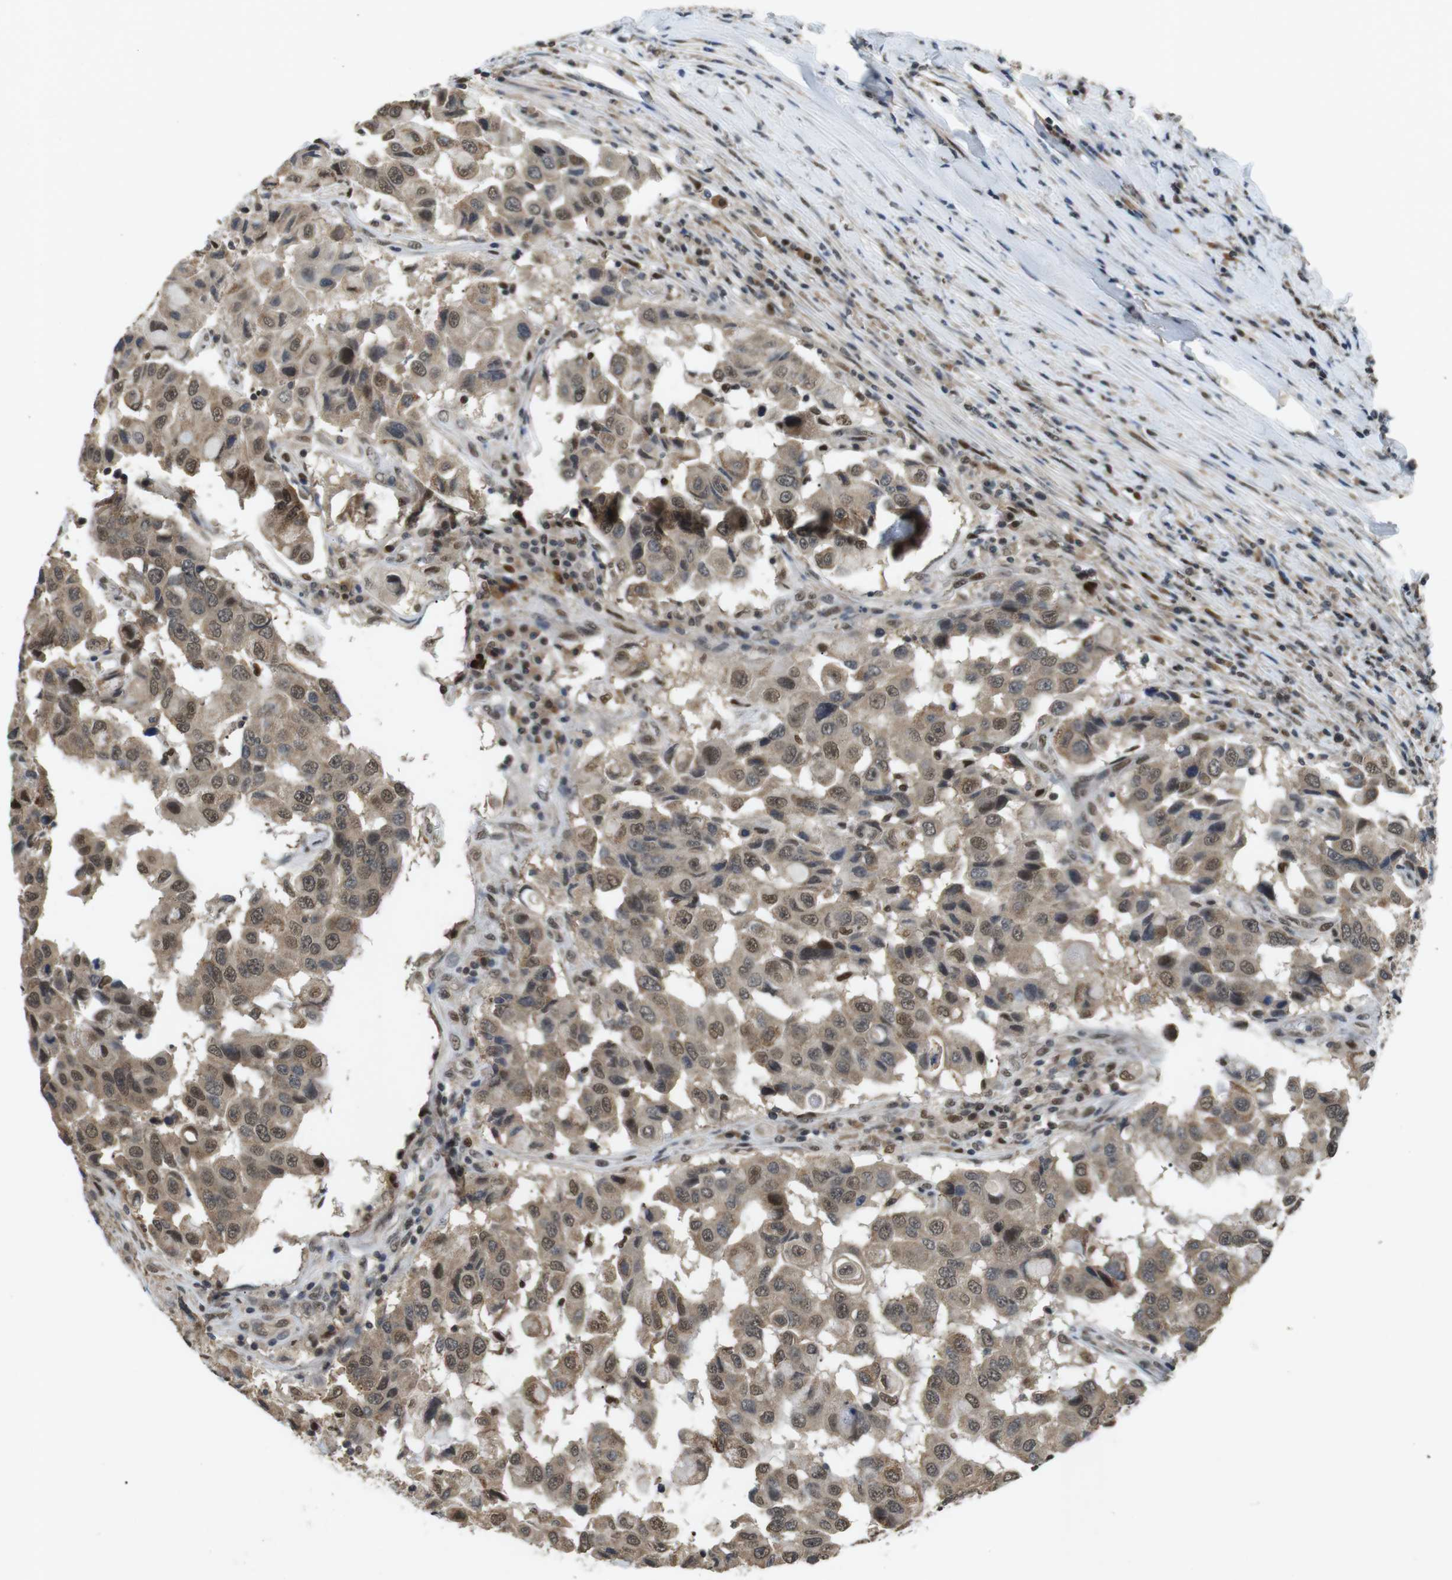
{"staining": {"intensity": "moderate", "quantity": ">75%", "location": "cytoplasmic/membranous,nuclear"}, "tissue": "breast cancer", "cell_type": "Tumor cells", "image_type": "cancer", "snomed": [{"axis": "morphology", "description": "Duct carcinoma"}, {"axis": "topography", "description": "Breast"}], "caption": "Intraductal carcinoma (breast) stained with a brown dye demonstrates moderate cytoplasmic/membranous and nuclear positive expression in approximately >75% of tumor cells.", "gene": "ORAI3", "patient": {"sex": "female", "age": 27}}